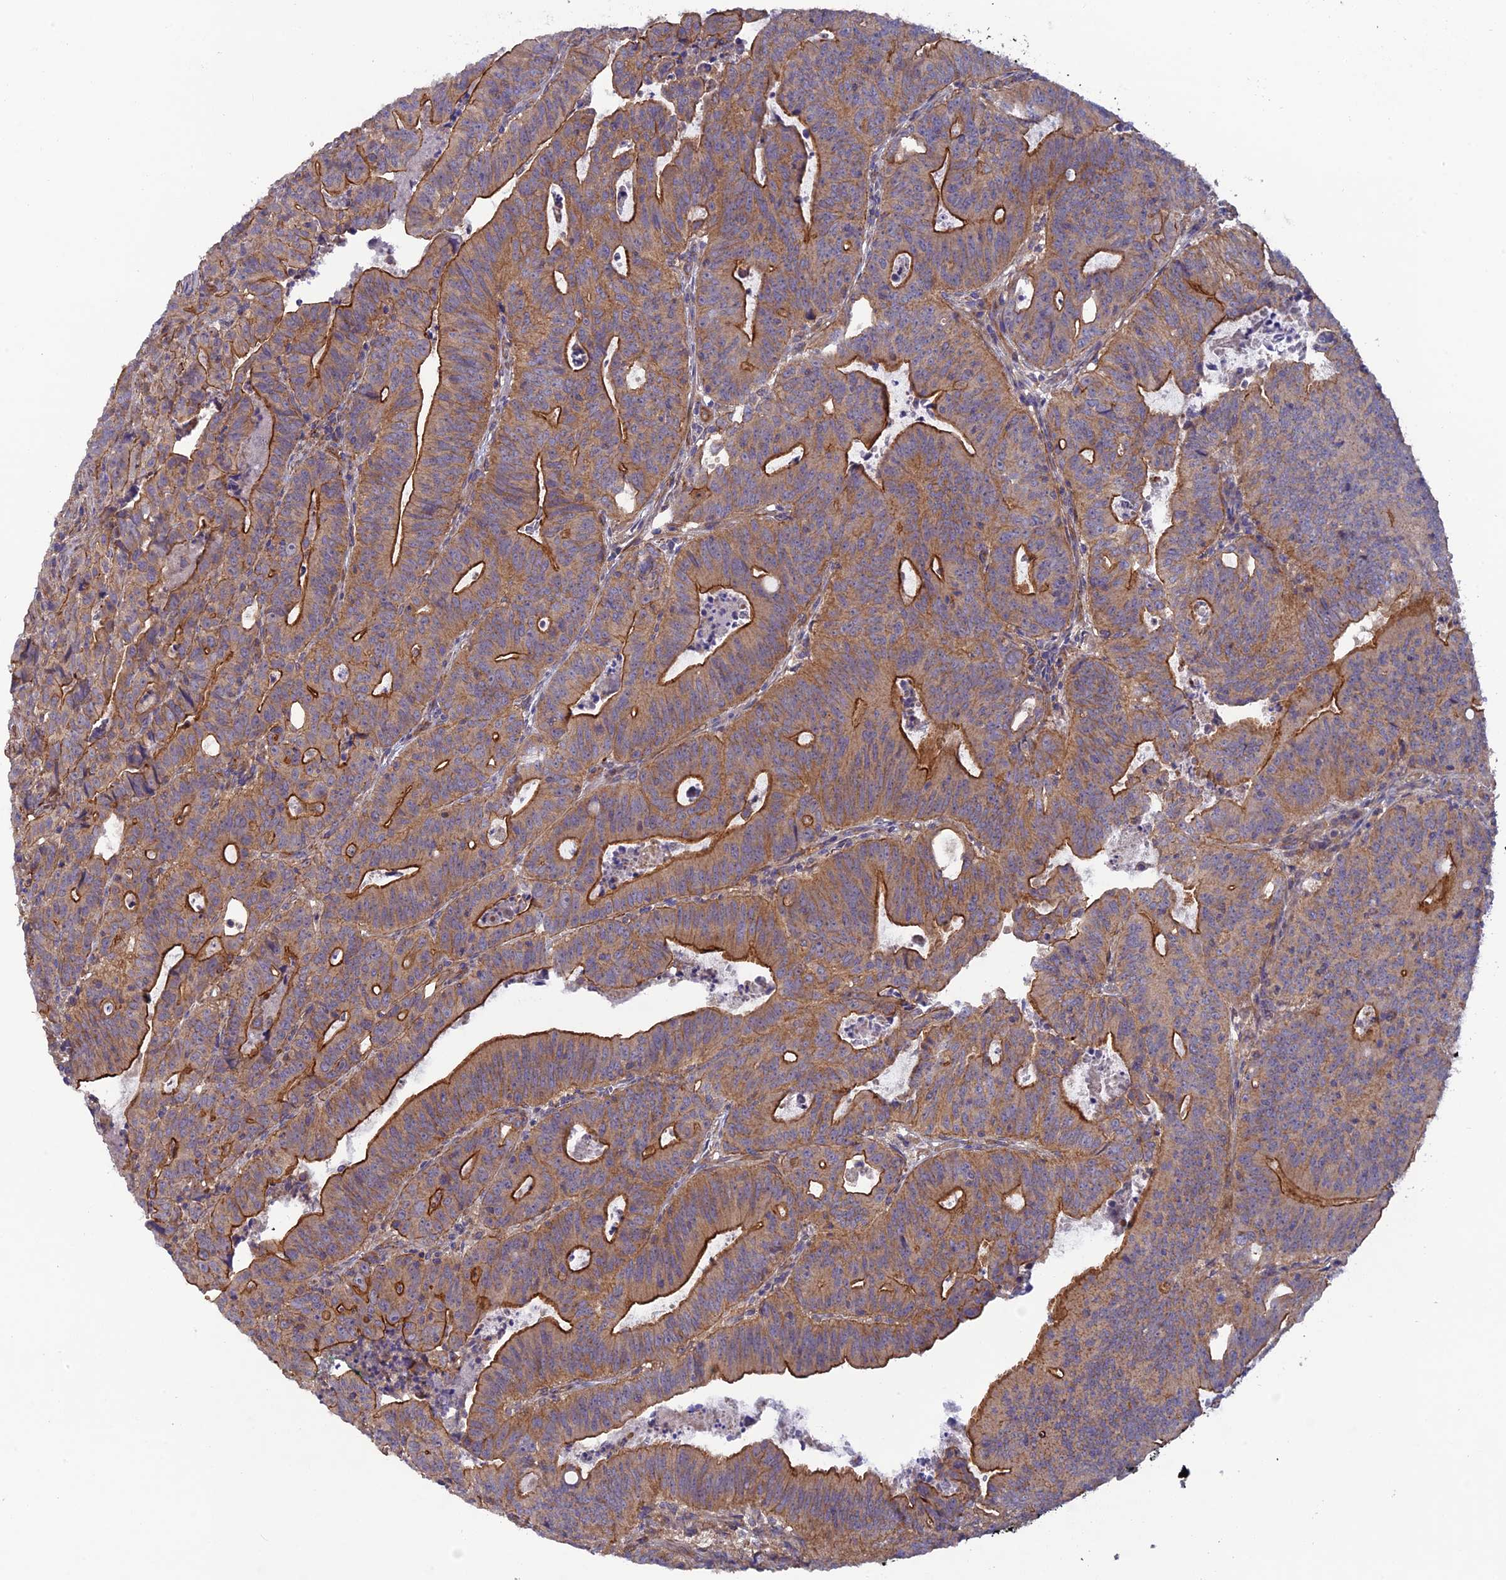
{"staining": {"intensity": "strong", "quantity": "25%-75%", "location": "cytoplasmic/membranous"}, "tissue": "colorectal cancer", "cell_type": "Tumor cells", "image_type": "cancer", "snomed": [{"axis": "morphology", "description": "Adenocarcinoma, NOS"}, {"axis": "topography", "description": "Rectum"}], "caption": "Immunohistochemical staining of human colorectal cancer (adenocarcinoma) displays high levels of strong cytoplasmic/membranous expression in approximately 25%-75% of tumor cells.", "gene": "ADAMTS15", "patient": {"sex": "male", "age": 69}}